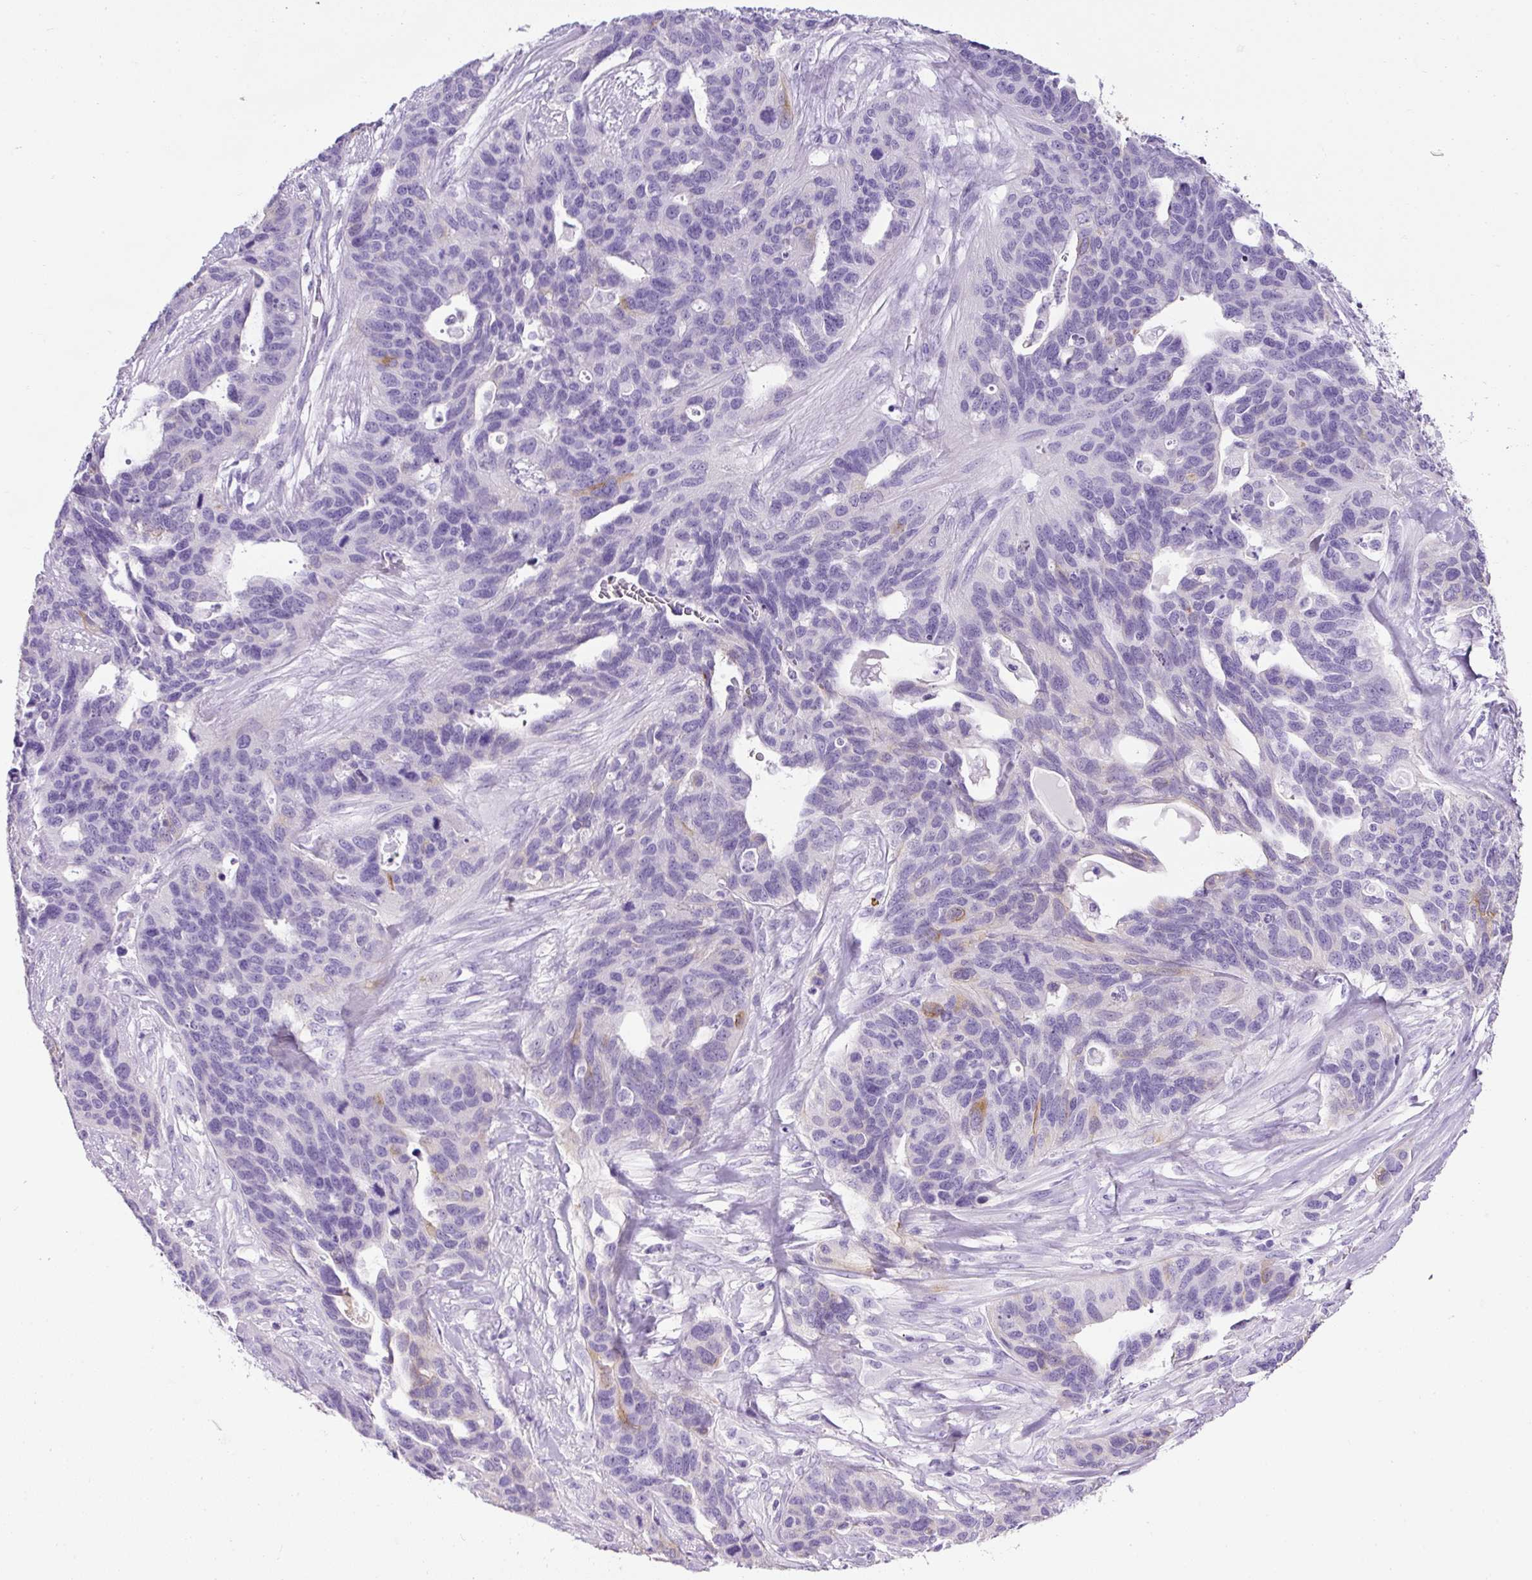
{"staining": {"intensity": "negative", "quantity": "none", "location": "none"}, "tissue": "ovarian cancer", "cell_type": "Tumor cells", "image_type": "cancer", "snomed": [{"axis": "morphology", "description": "Cystadenocarcinoma, serous, NOS"}, {"axis": "topography", "description": "Ovary"}], "caption": "Immunohistochemical staining of human ovarian cancer (serous cystadenocarcinoma) reveals no significant positivity in tumor cells.", "gene": "C2CD4C", "patient": {"sex": "female", "age": 64}}